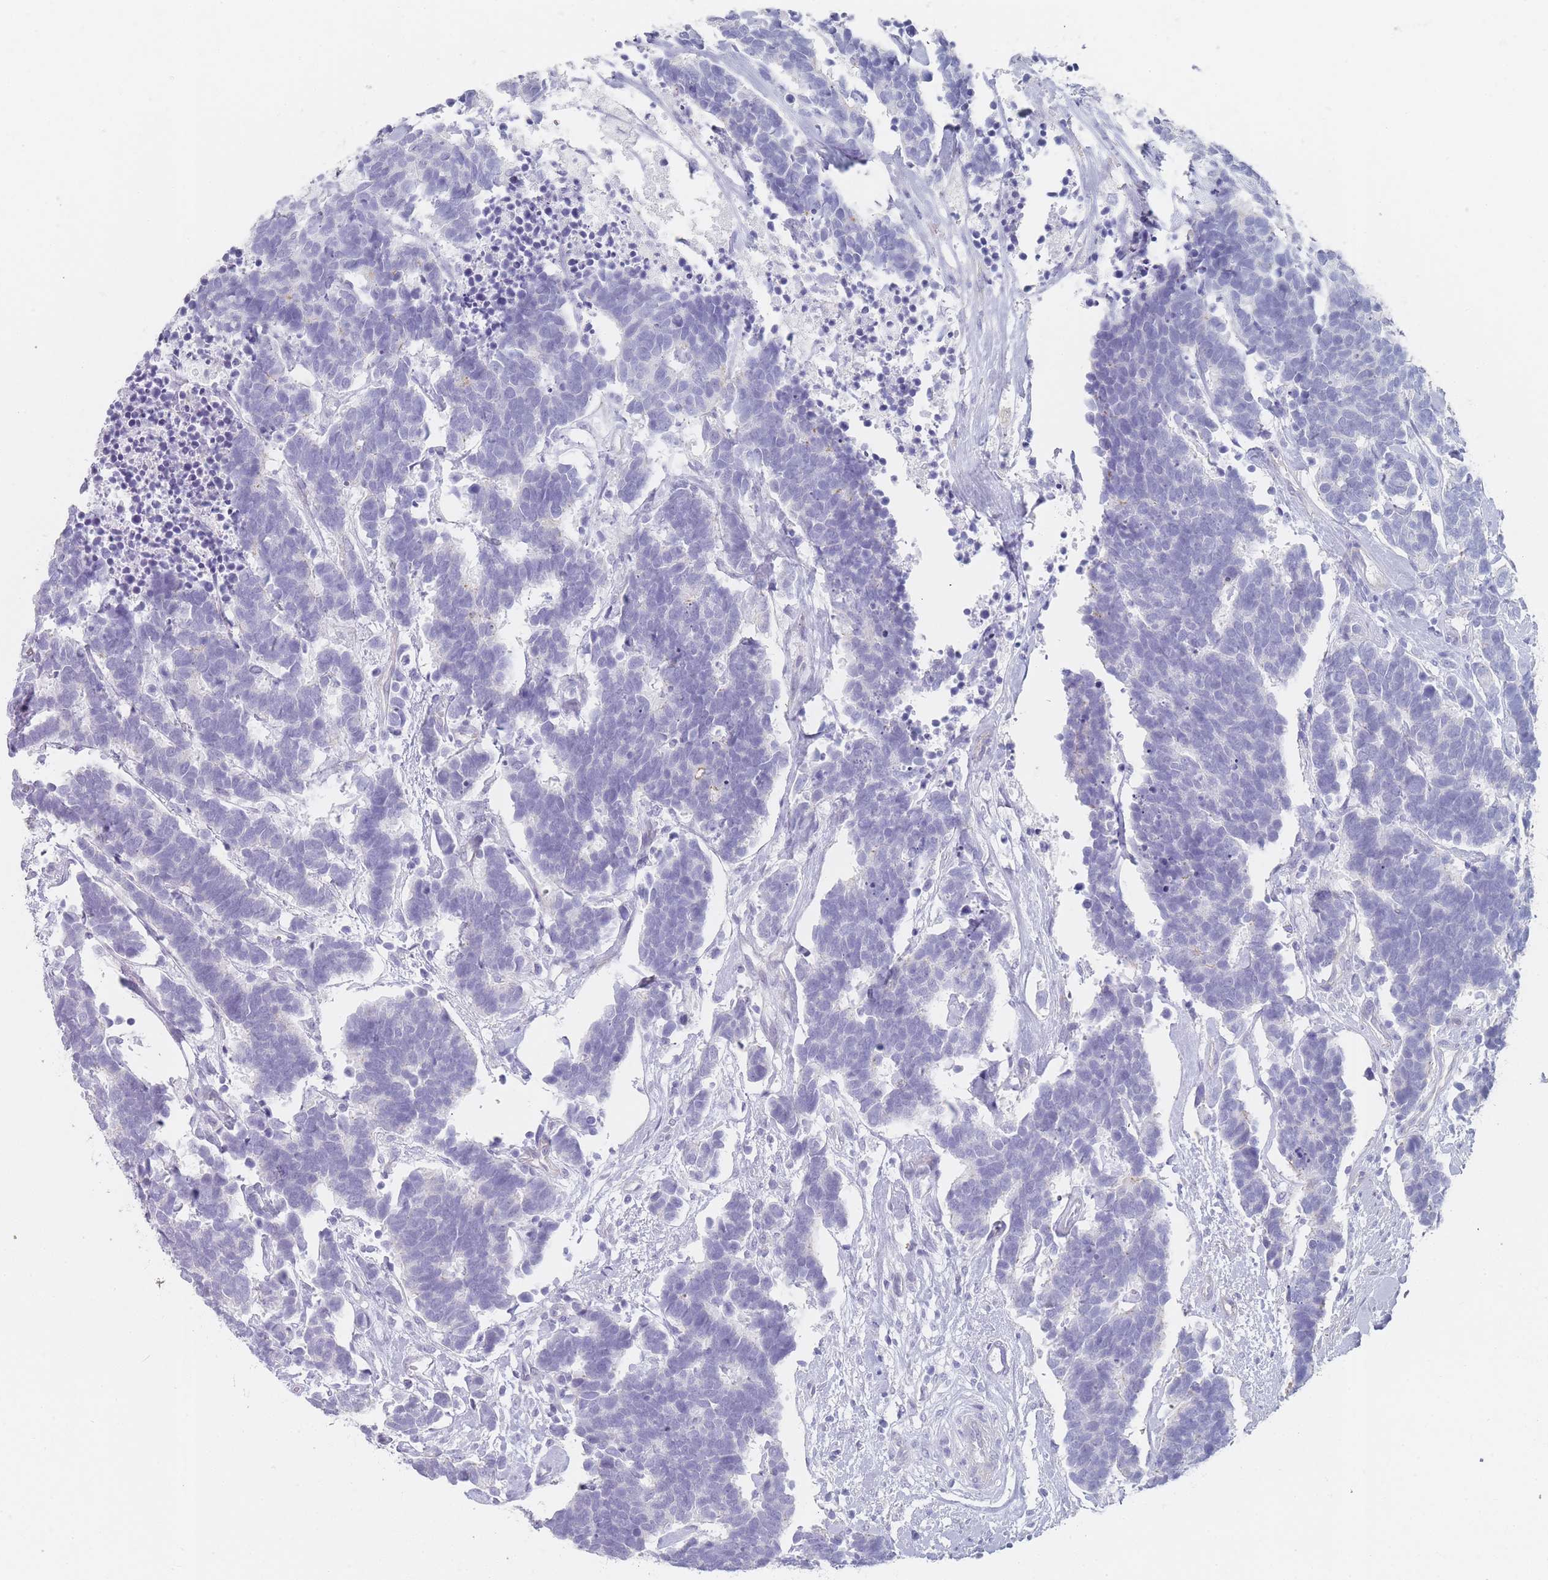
{"staining": {"intensity": "negative", "quantity": "none", "location": "none"}, "tissue": "carcinoid", "cell_type": "Tumor cells", "image_type": "cancer", "snomed": [{"axis": "morphology", "description": "Carcinoma, NOS"}, {"axis": "morphology", "description": "Carcinoid, malignant, NOS"}, {"axis": "topography", "description": "Urinary bladder"}], "caption": "Tumor cells show no significant staining in carcinoid (malignant). The staining was performed using DAB (3,3'-diaminobenzidine) to visualize the protein expression in brown, while the nuclei were stained in blue with hematoxylin (Magnification: 20x).", "gene": "IMPG1", "patient": {"sex": "male", "age": 57}}